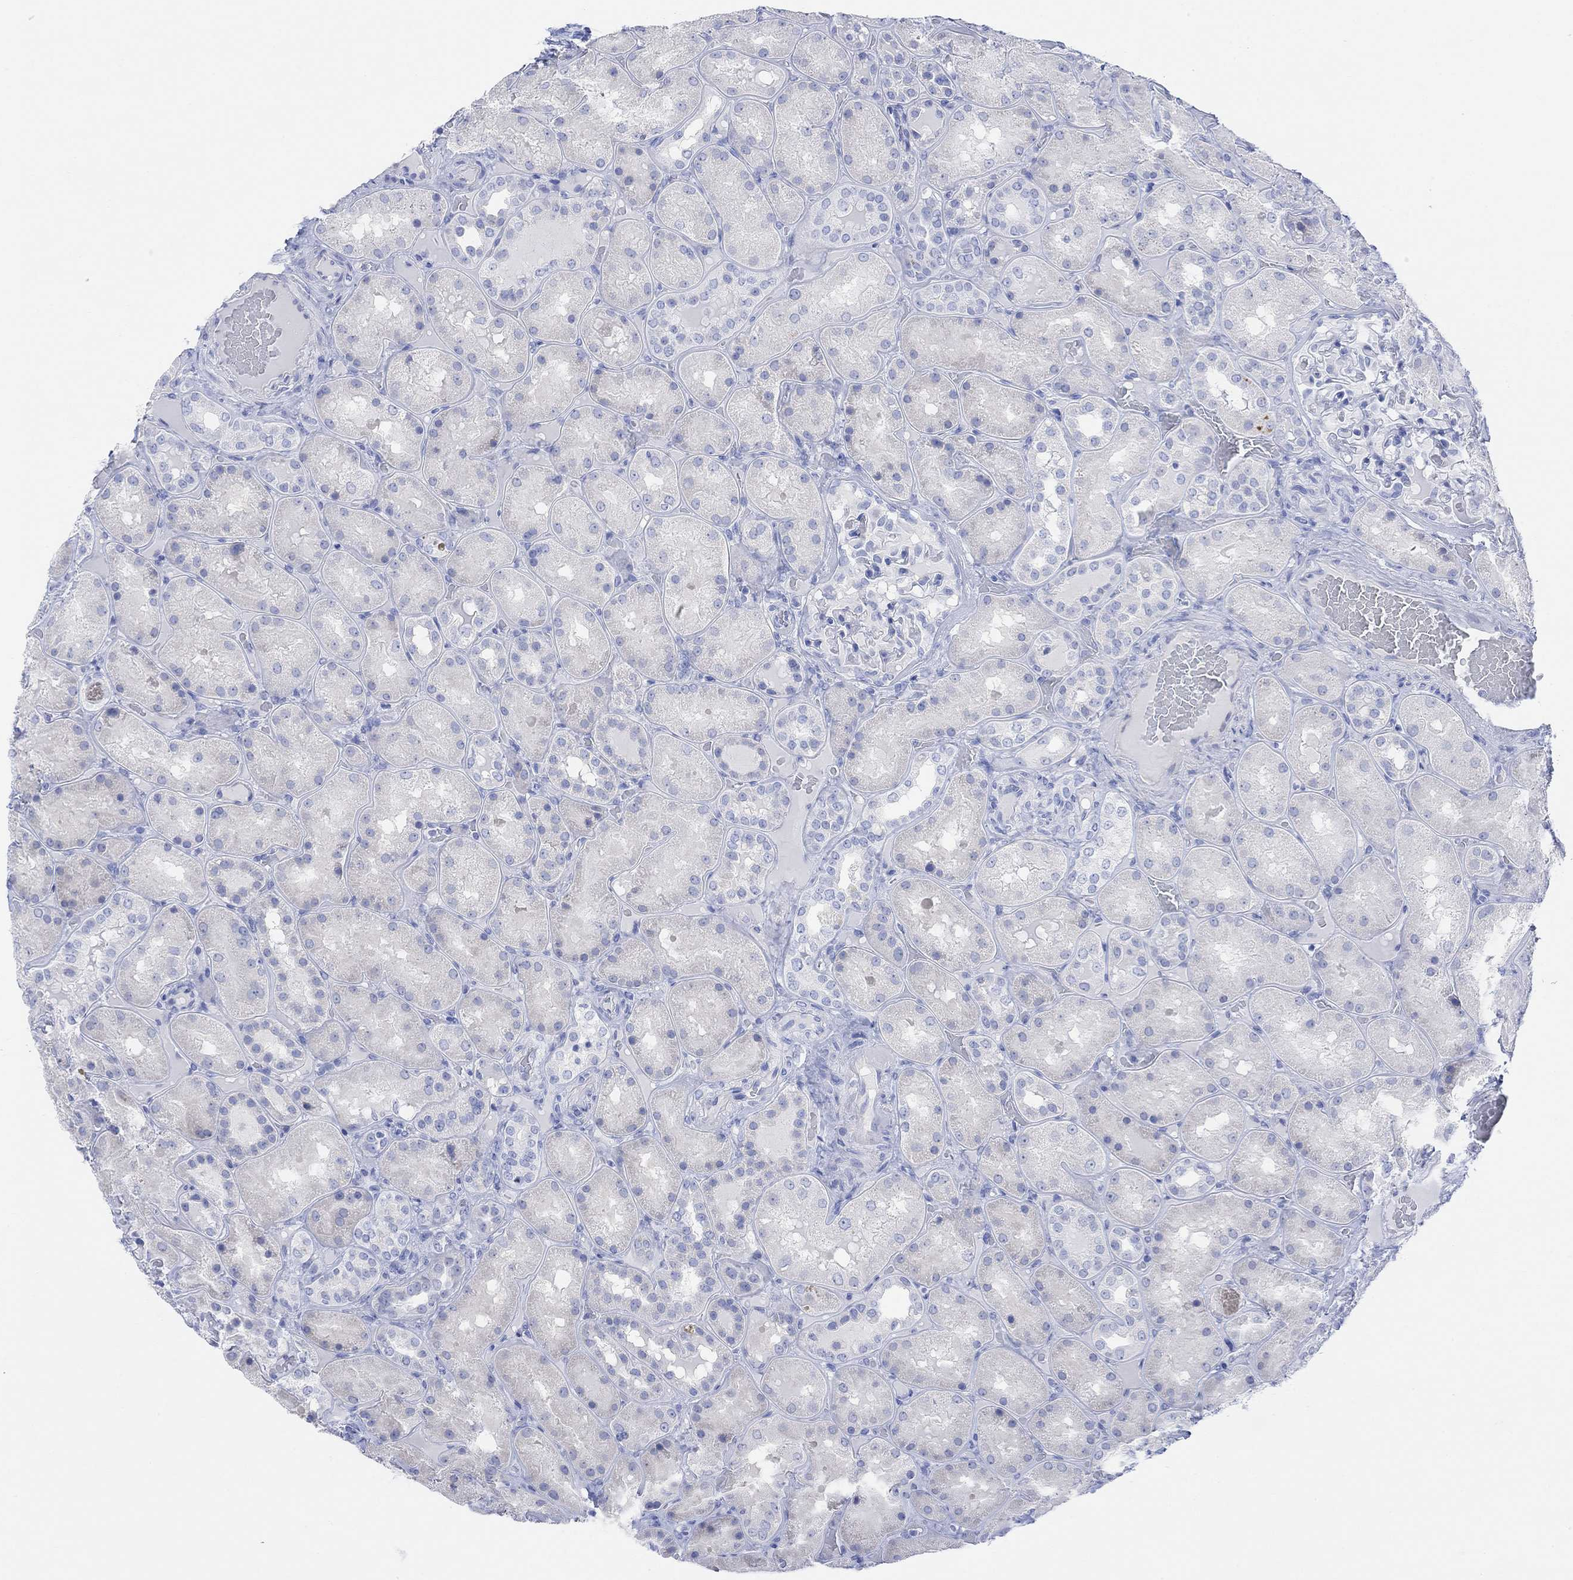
{"staining": {"intensity": "negative", "quantity": "none", "location": "none"}, "tissue": "kidney", "cell_type": "Cells in glomeruli", "image_type": "normal", "snomed": [{"axis": "morphology", "description": "Normal tissue, NOS"}, {"axis": "topography", "description": "Kidney"}], "caption": "Immunohistochemistry (IHC) micrograph of normal kidney: kidney stained with DAB displays no significant protein positivity in cells in glomeruli. Brightfield microscopy of IHC stained with DAB (3,3'-diaminobenzidine) (brown) and hematoxylin (blue), captured at high magnification.", "gene": "GNG13", "patient": {"sex": "male", "age": 73}}